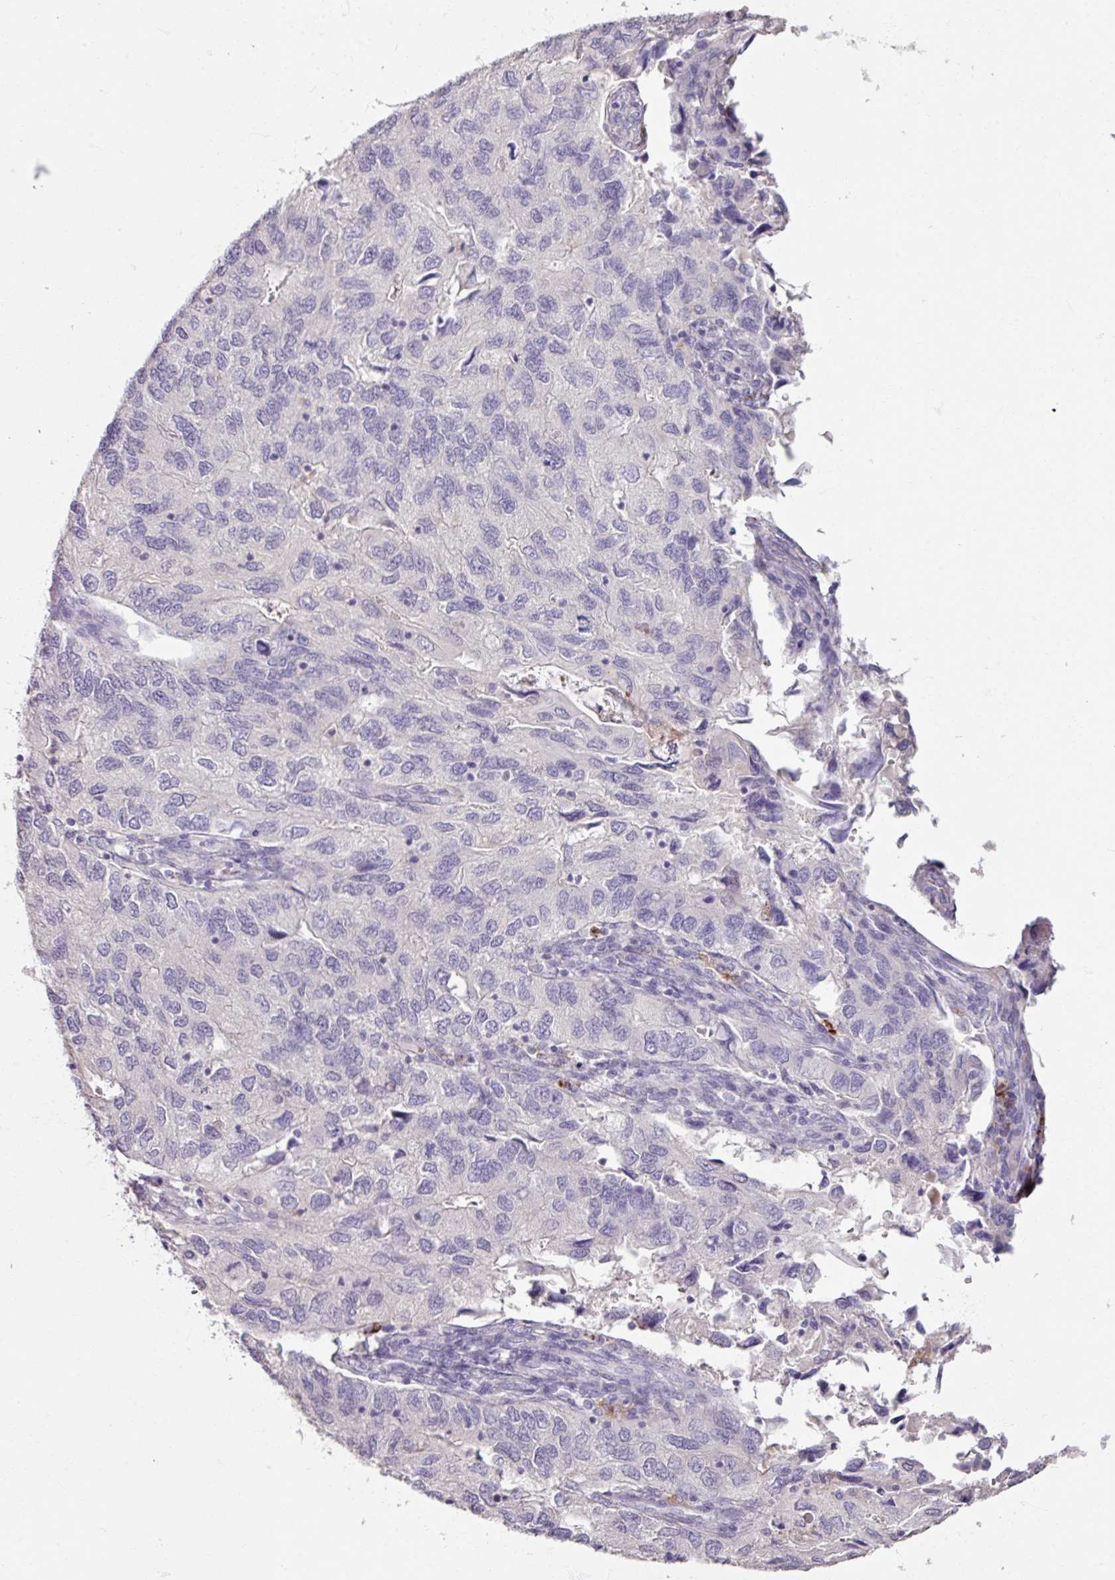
{"staining": {"intensity": "negative", "quantity": "none", "location": "none"}, "tissue": "endometrial cancer", "cell_type": "Tumor cells", "image_type": "cancer", "snomed": [{"axis": "morphology", "description": "Carcinoma, NOS"}, {"axis": "topography", "description": "Uterus"}], "caption": "Immunohistochemistry (IHC) image of neoplastic tissue: endometrial cancer stained with DAB reveals no significant protein expression in tumor cells. (DAB (3,3'-diaminobenzidine) immunohistochemistry (IHC) visualized using brightfield microscopy, high magnification).", "gene": "SLC27A5", "patient": {"sex": "female", "age": 76}}